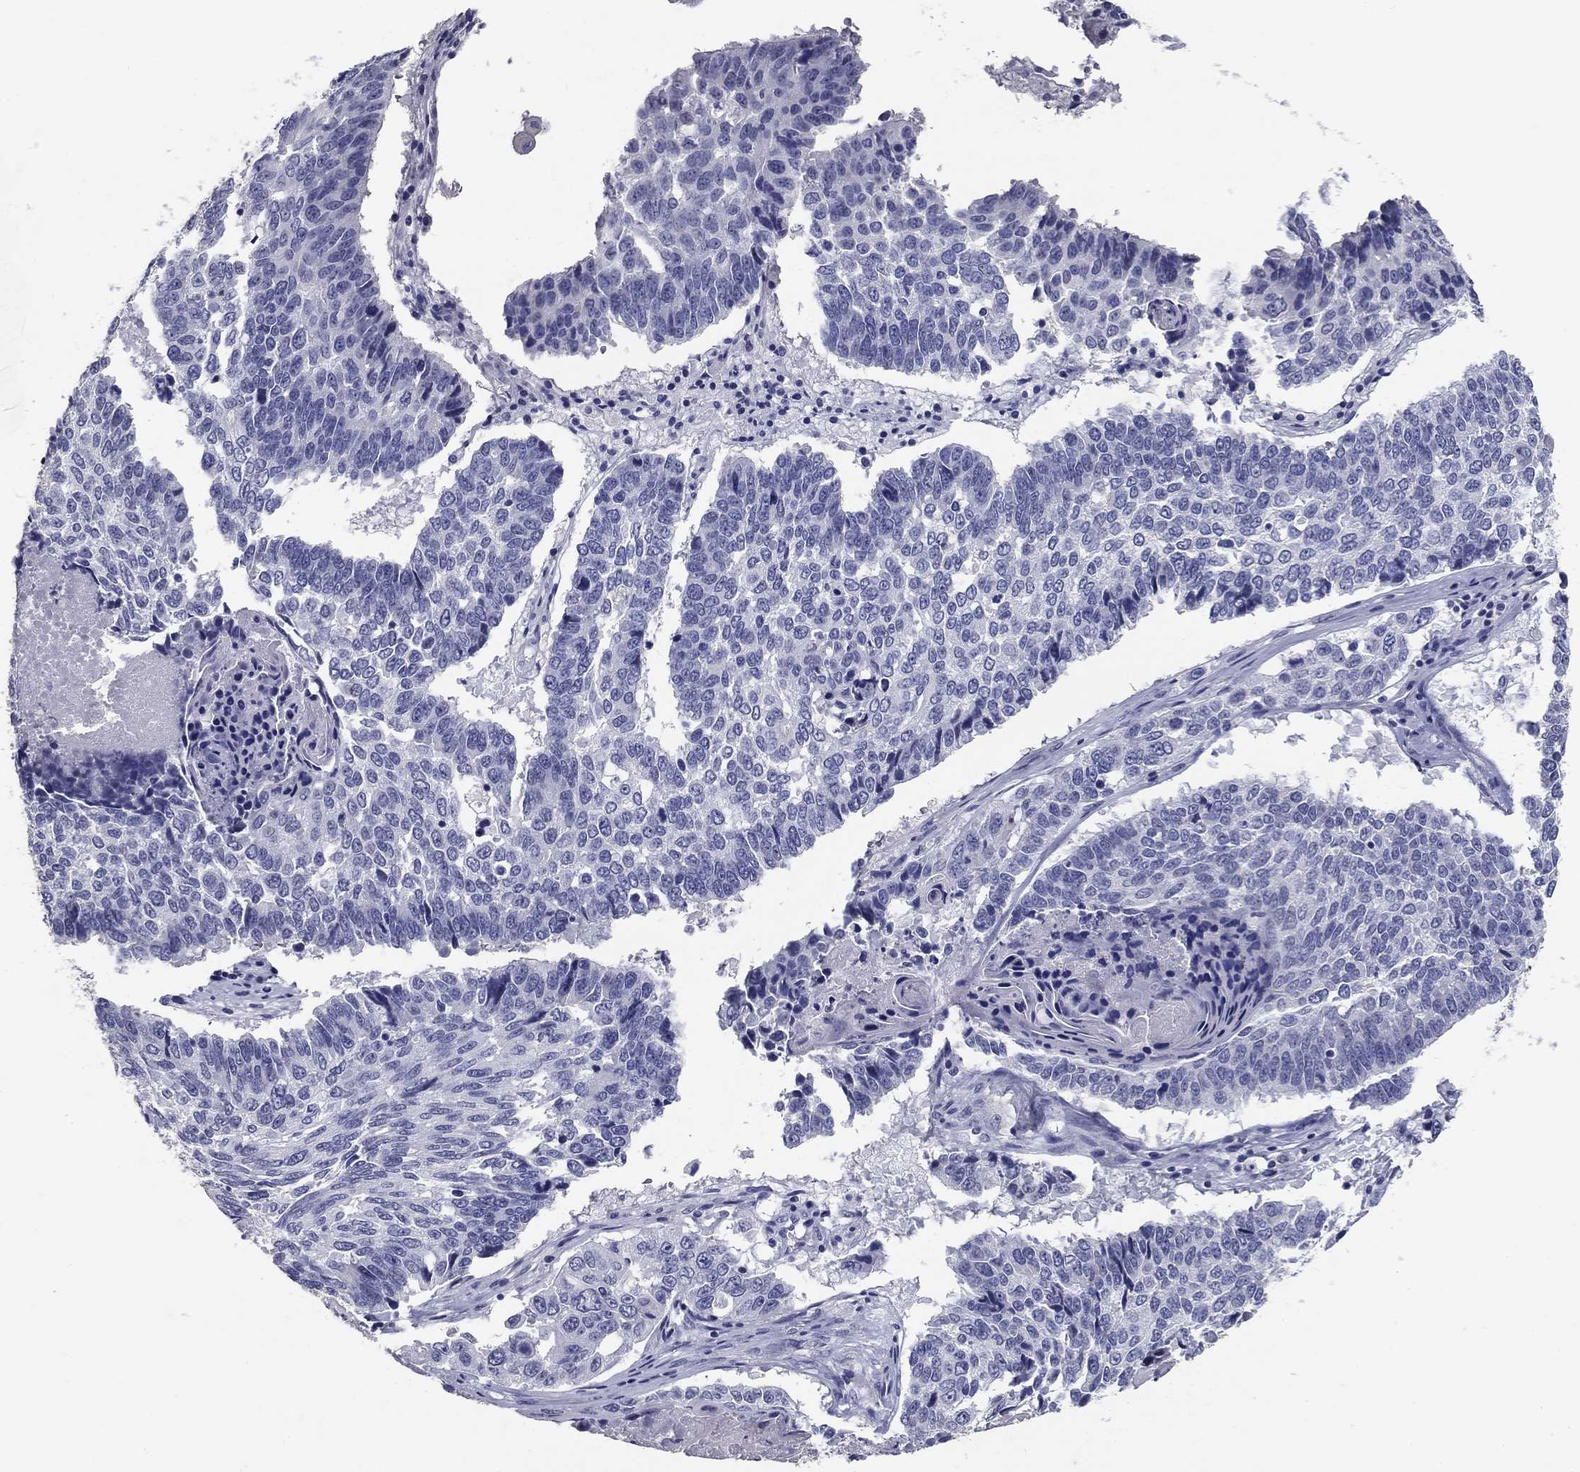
{"staining": {"intensity": "negative", "quantity": "none", "location": "none"}, "tissue": "lung cancer", "cell_type": "Tumor cells", "image_type": "cancer", "snomed": [{"axis": "morphology", "description": "Squamous cell carcinoma, NOS"}, {"axis": "topography", "description": "Lung"}], "caption": "A photomicrograph of lung squamous cell carcinoma stained for a protein demonstrates no brown staining in tumor cells.", "gene": "POMC", "patient": {"sex": "male", "age": 73}}